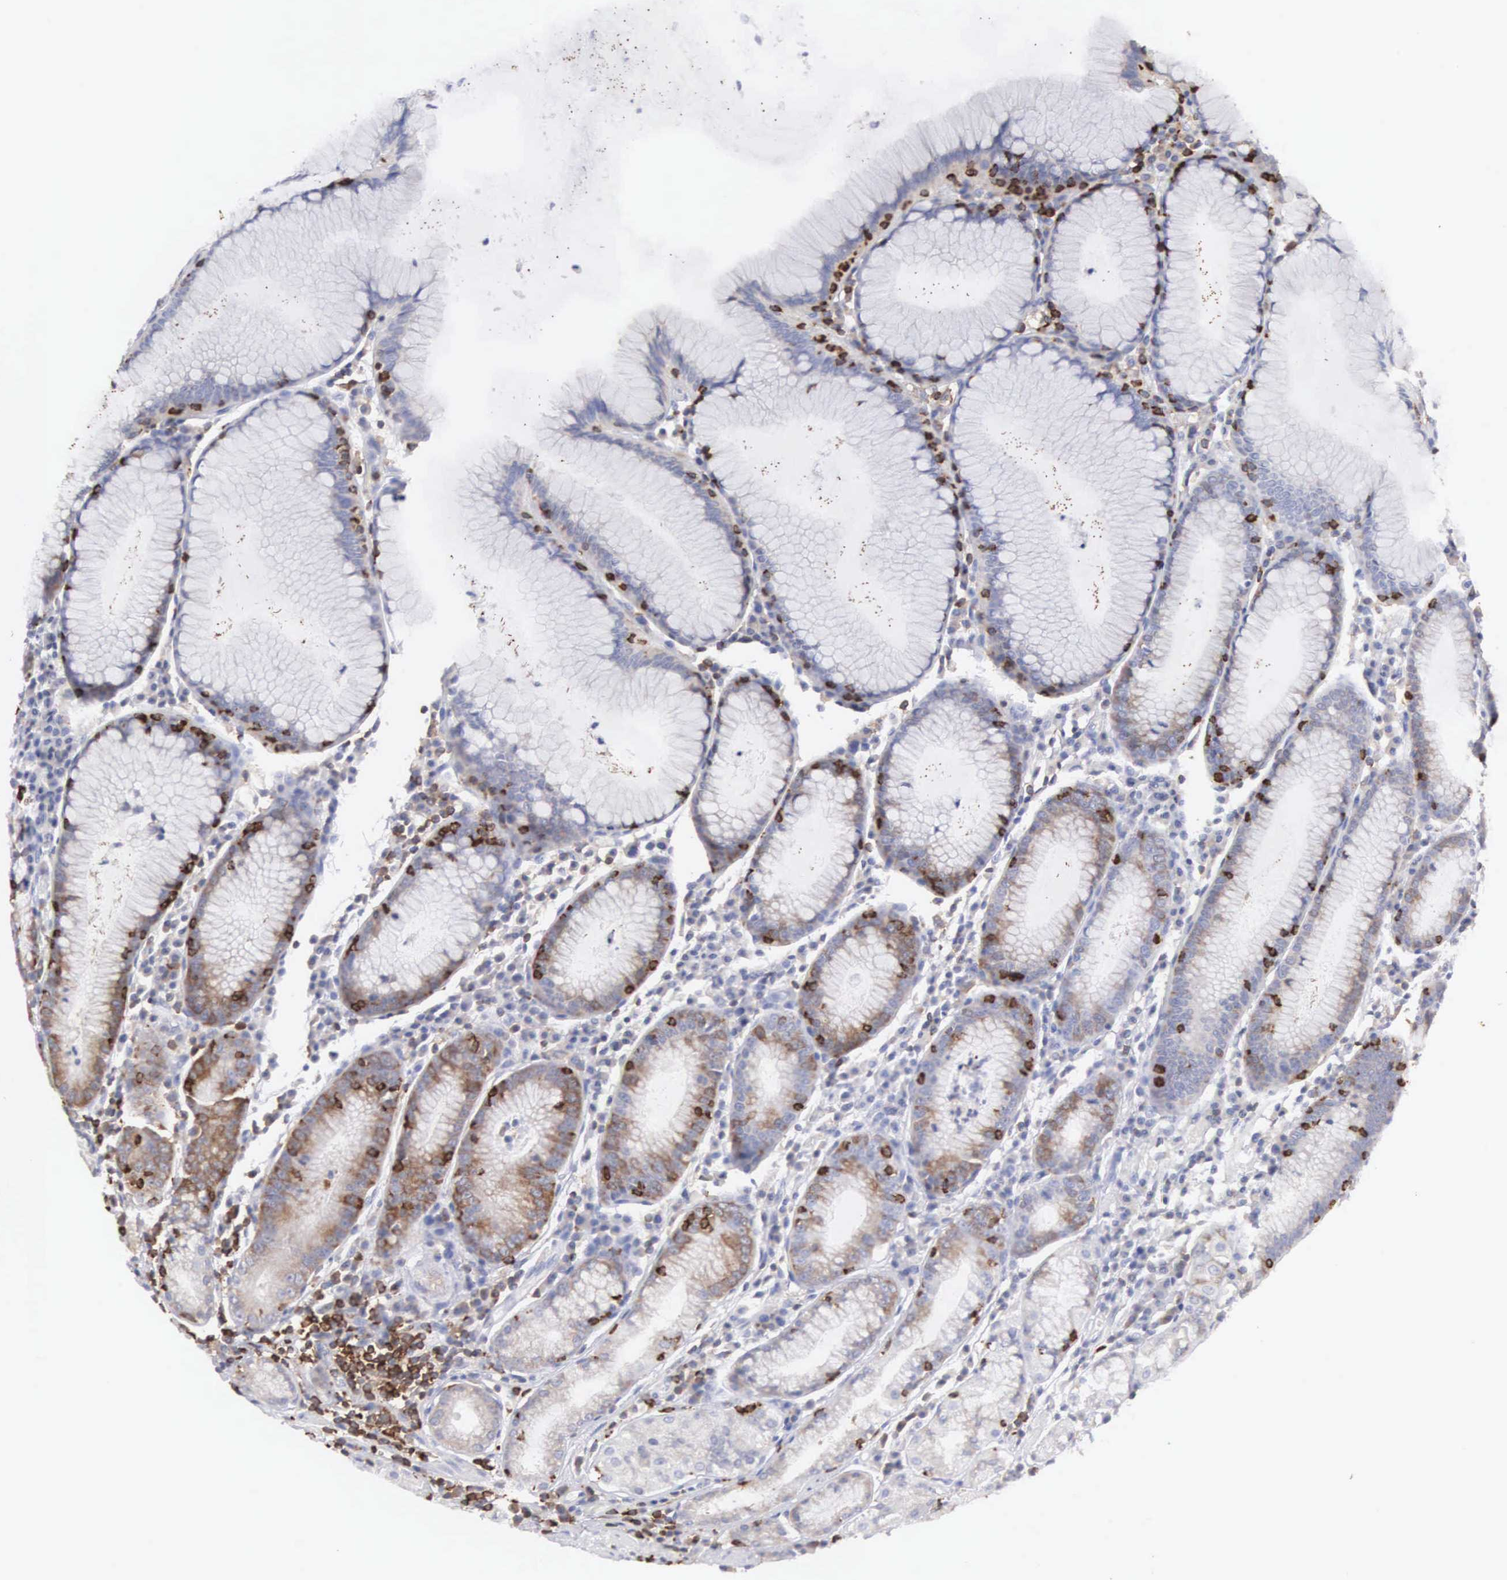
{"staining": {"intensity": "negative", "quantity": "none", "location": "none"}, "tissue": "stomach", "cell_type": "Glandular cells", "image_type": "normal", "snomed": [{"axis": "morphology", "description": "Normal tissue, NOS"}, {"axis": "topography", "description": "Stomach, lower"}], "caption": "Protein analysis of unremarkable stomach reveals no significant positivity in glandular cells.", "gene": "ENSG00000285304", "patient": {"sex": "female", "age": 43}}